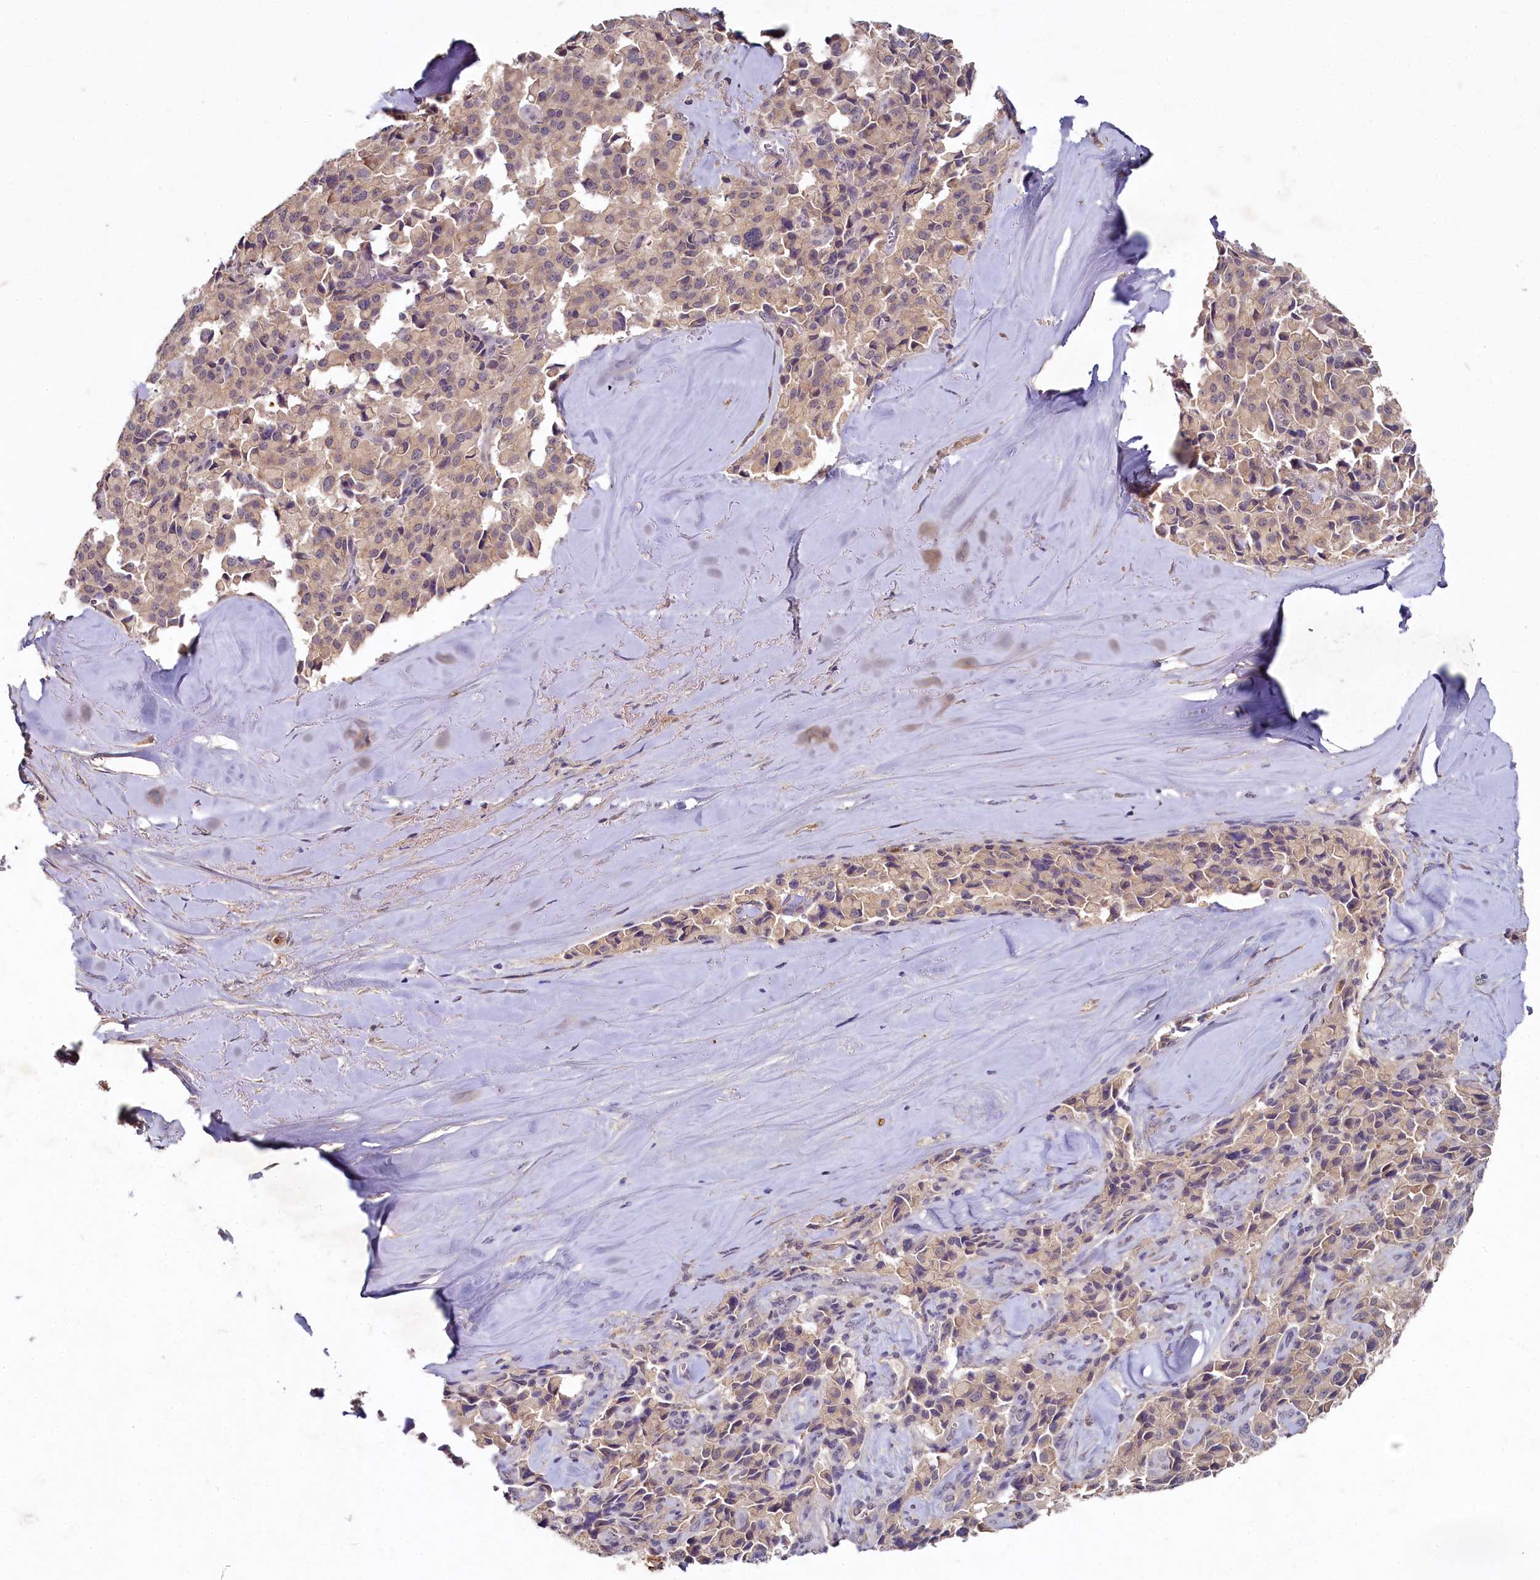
{"staining": {"intensity": "weak", "quantity": ">75%", "location": "cytoplasmic/membranous"}, "tissue": "pancreatic cancer", "cell_type": "Tumor cells", "image_type": "cancer", "snomed": [{"axis": "morphology", "description": "Adenocarcinoma, NOS"}, {"axis": "topography", "description": "Pancreas"}], "caption": "Immunohistochemistry (IHC) image of pancreatic cancer stained for a protein (brown), which shows low levels of weak cytoplasmic/membranous staining in approximately >75% of tumor cells.", "gene": "HERC3", "patient": {"sex": "male", "age": 65}}